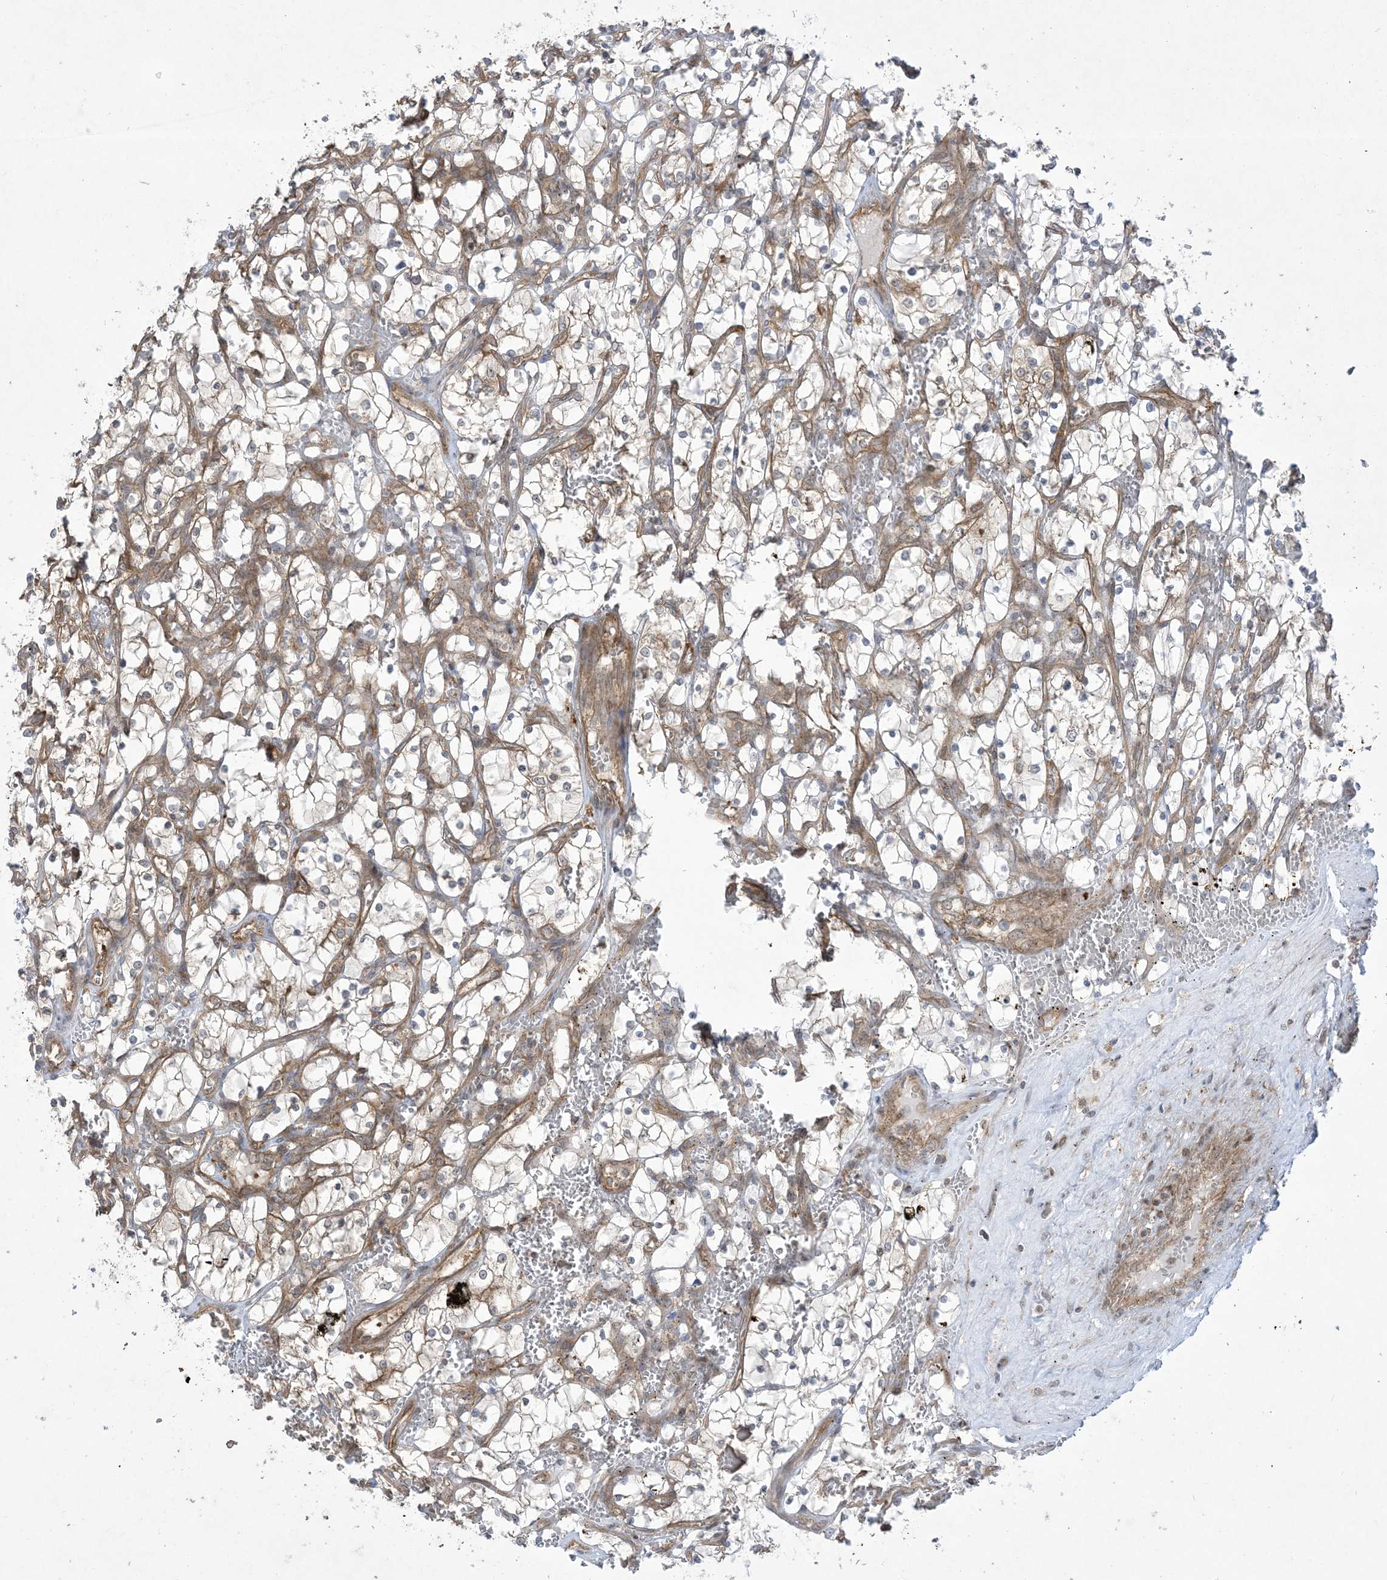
{"staining": {"intensity": "weak", "quantity": "25%-75%", "location": "cytoplasmic/membranous"}, "tissue": "renal cancer", "cell_type": "Tumor cells", "image_type": "cancer", "snomed": [{"axis": "morphology", "description": "Adenocarcinoma, NOS"}, {"axis": "topography", "description": "Kidney"}], "caption": "Tumor cells exhibit low levels of weak cytoplasmic/membranous expression in about 25%-75% of cells in renal cancer.", "gene": "SOGA3", "patient": {"sex": "female", "age": 69}}